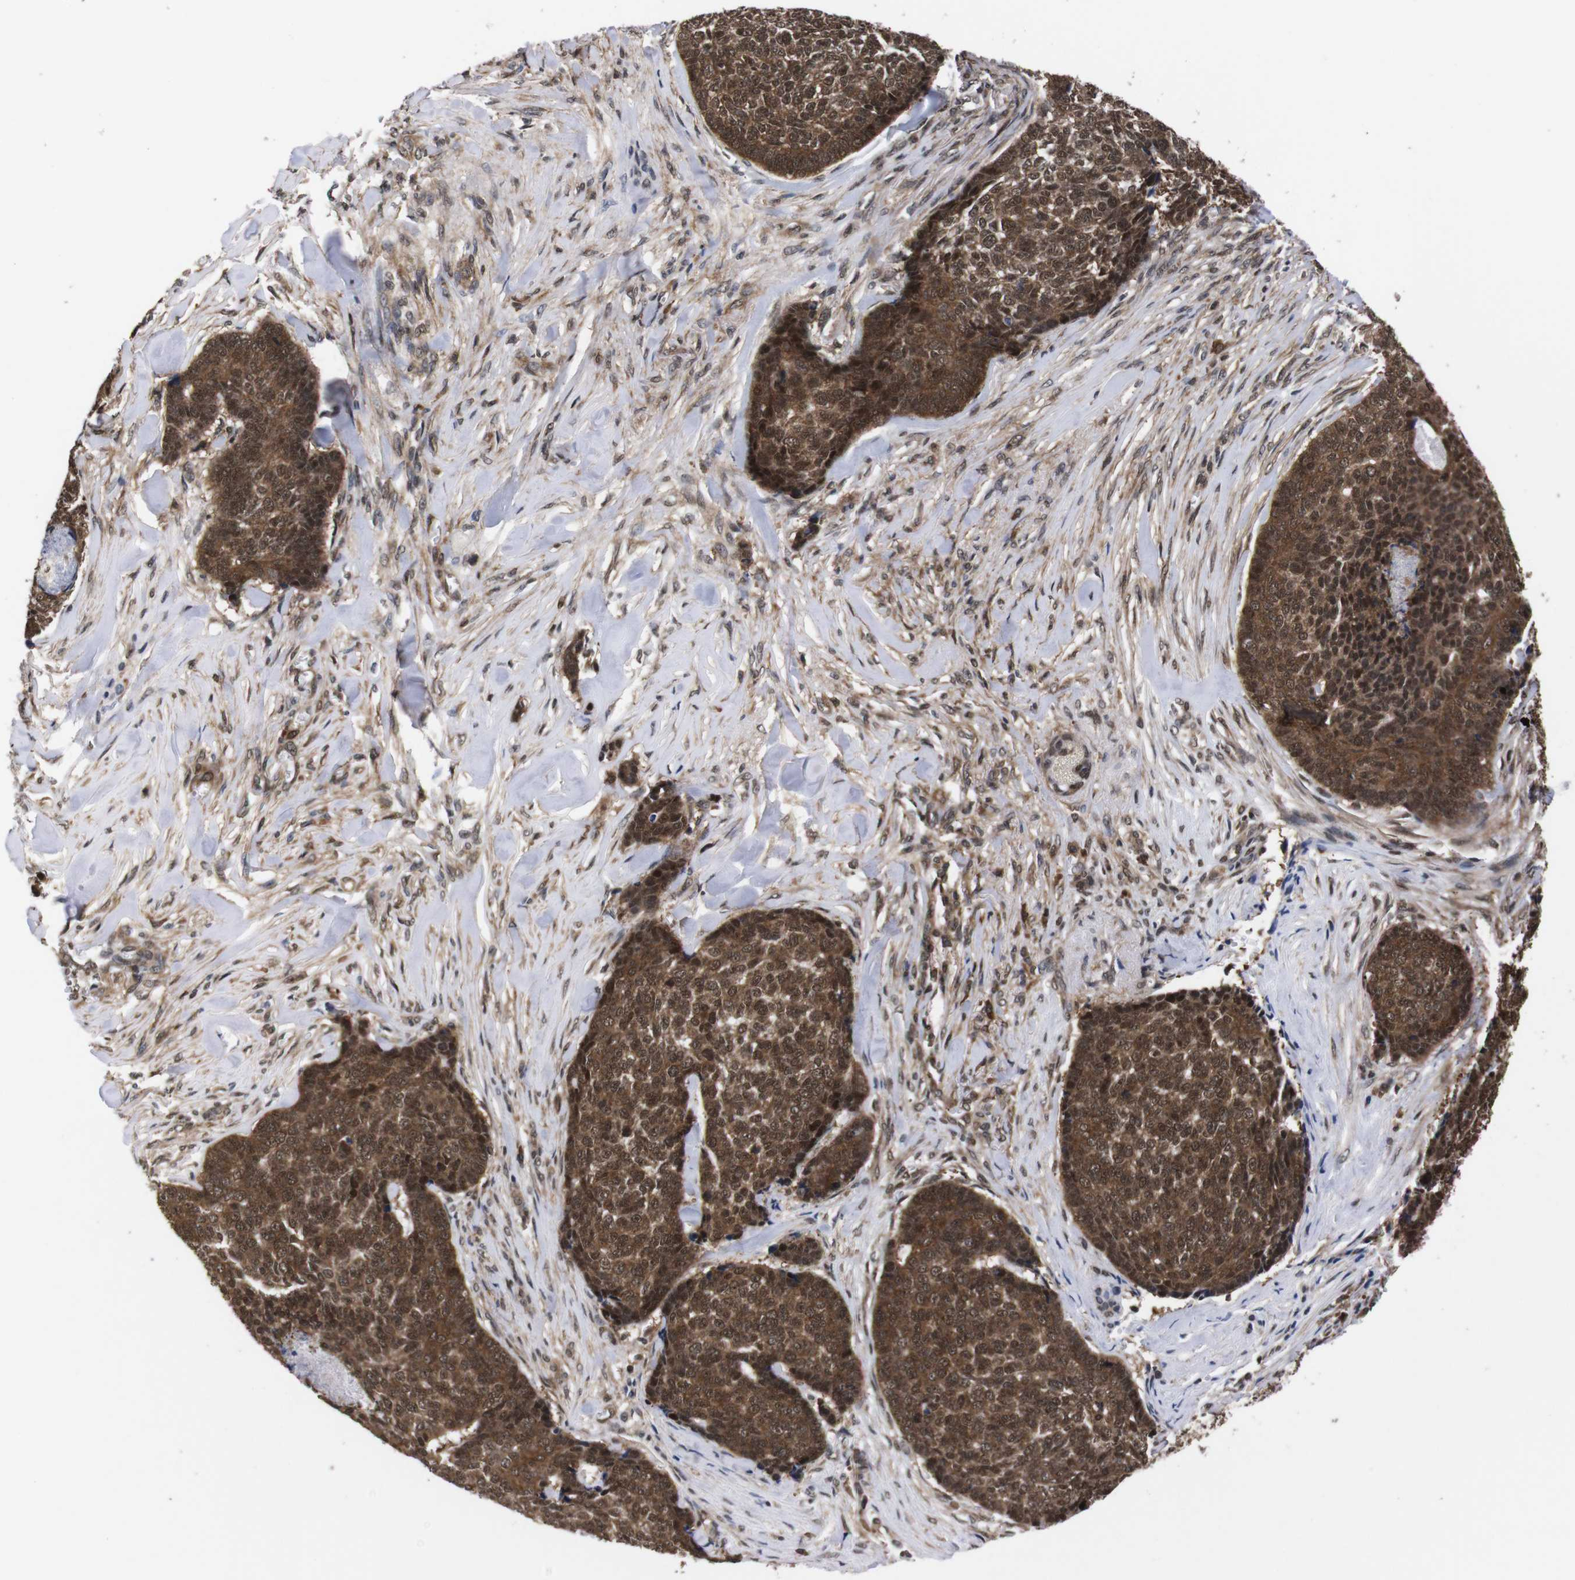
{"staining": {"intensity": "strong", "quantity": ">75%", "location": "cytoplasmic/membranous,nuclear"}, "tissue": "skin cancer", "cell_type": "Tumor cells", "image_type": "cancer", "snomed": [{"axis": "morphology", "description": "Basal cell carcinoma"}, {"axis": "topography", "description": "Skin"}], "caption": "Skin basal cell carcinoma tissue demonstrates strong cytoplasmic/membranous and nuclear staining in approximately >75% of tumor cells, visualized by immunohistochemistry.", "gene": "UBQLN2", "patient": {"sex": "male", "age": 84}}